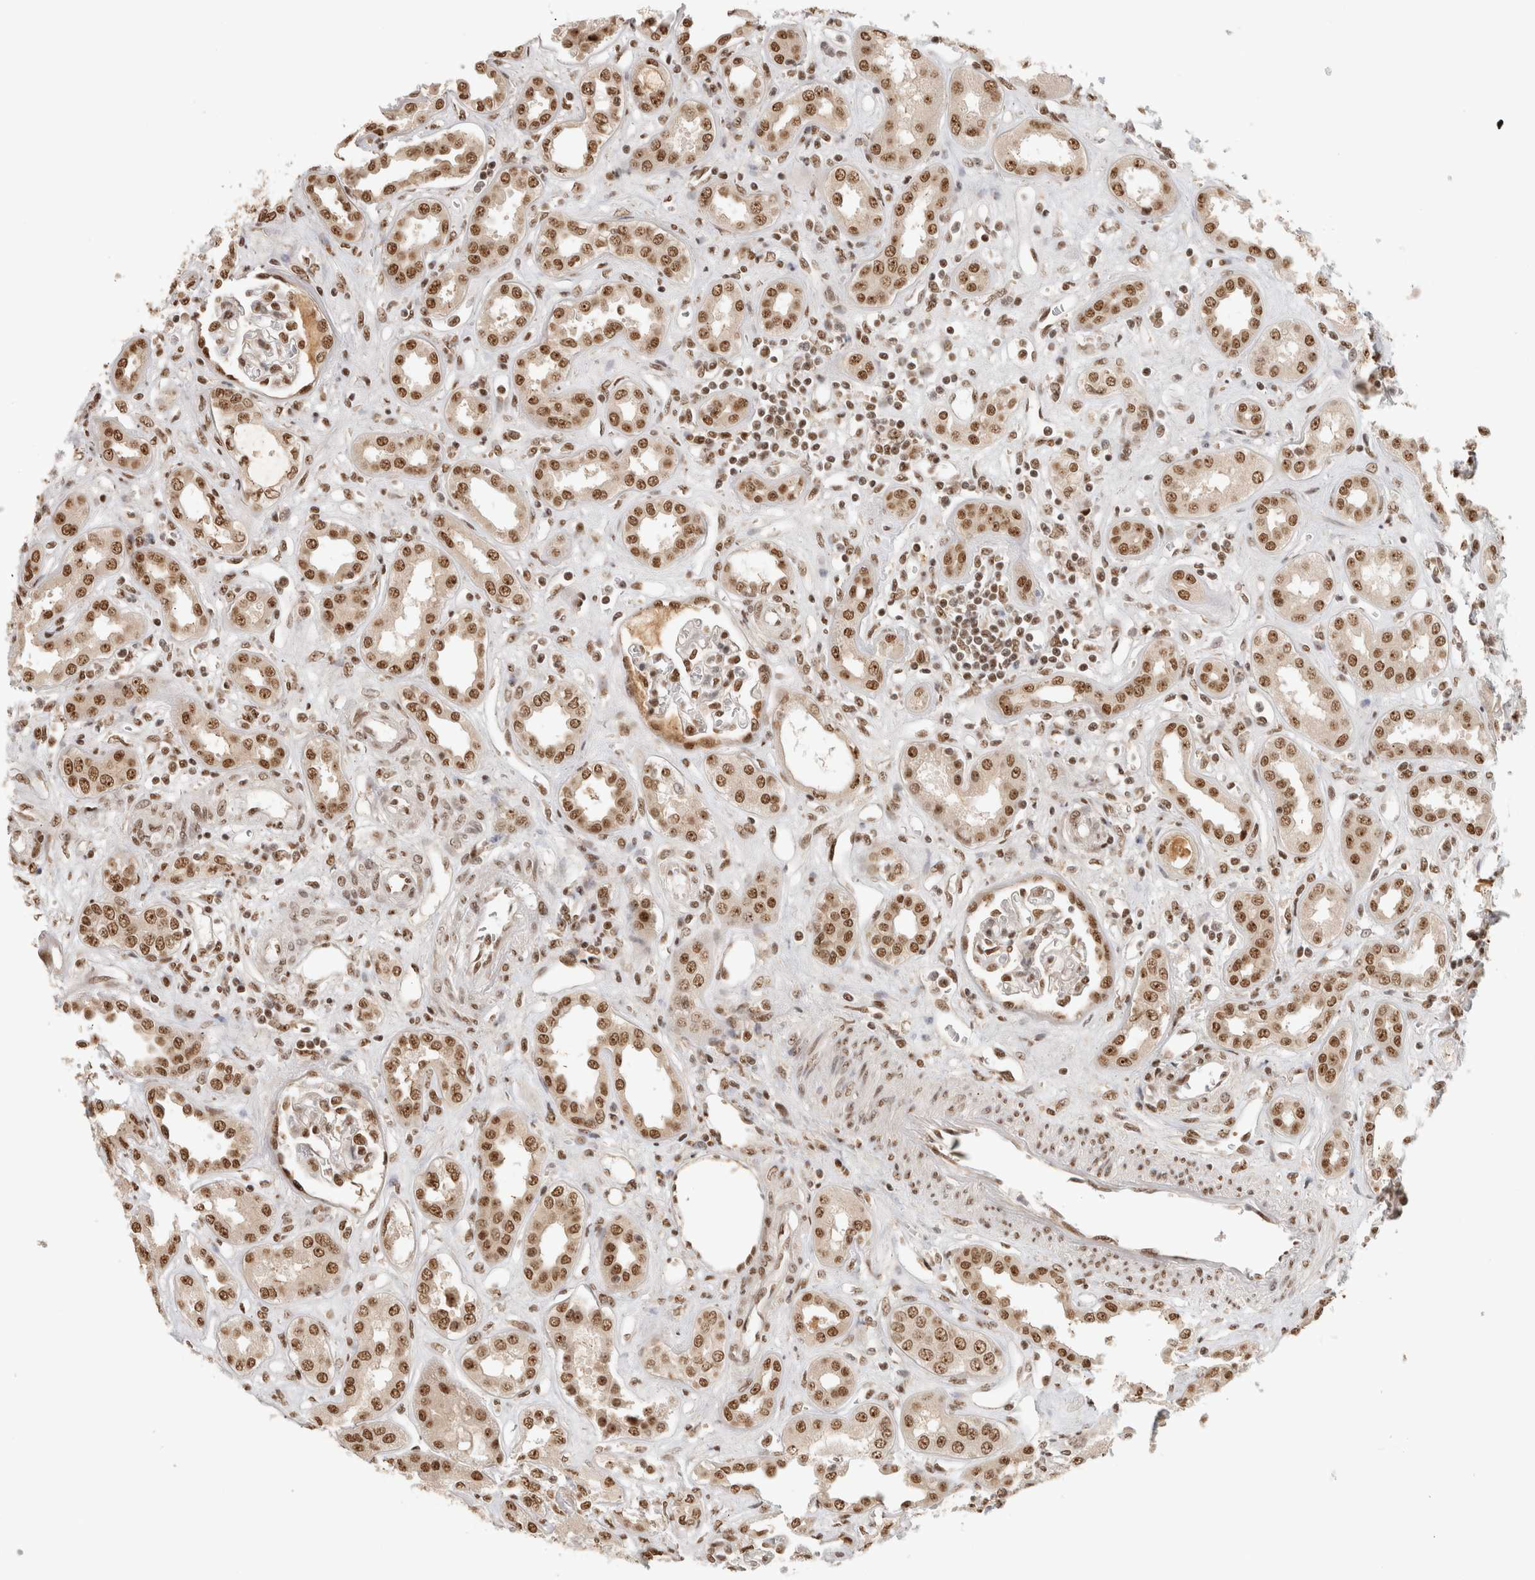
{"staining": {"intensity": "moderate", "quantity": ">75%", "location": "nuclear"}, "tissue": "kidney", "cell_type": "Cells in glomeruli", "image_type": "normal", "snomed": [{"axis": "morphology", "description": "Normal tissue, NOS"}, {"axis": "topography", "description": "Kidney"}], "caption": "Immunohistochemistry of unremarkable human kidney exhibits medium levels of moderate nuclear positivity in about >75% of cells in glomeruli.", "gene": "EBNA1BP2", "patient": {"sex": "male", "age": 59}}